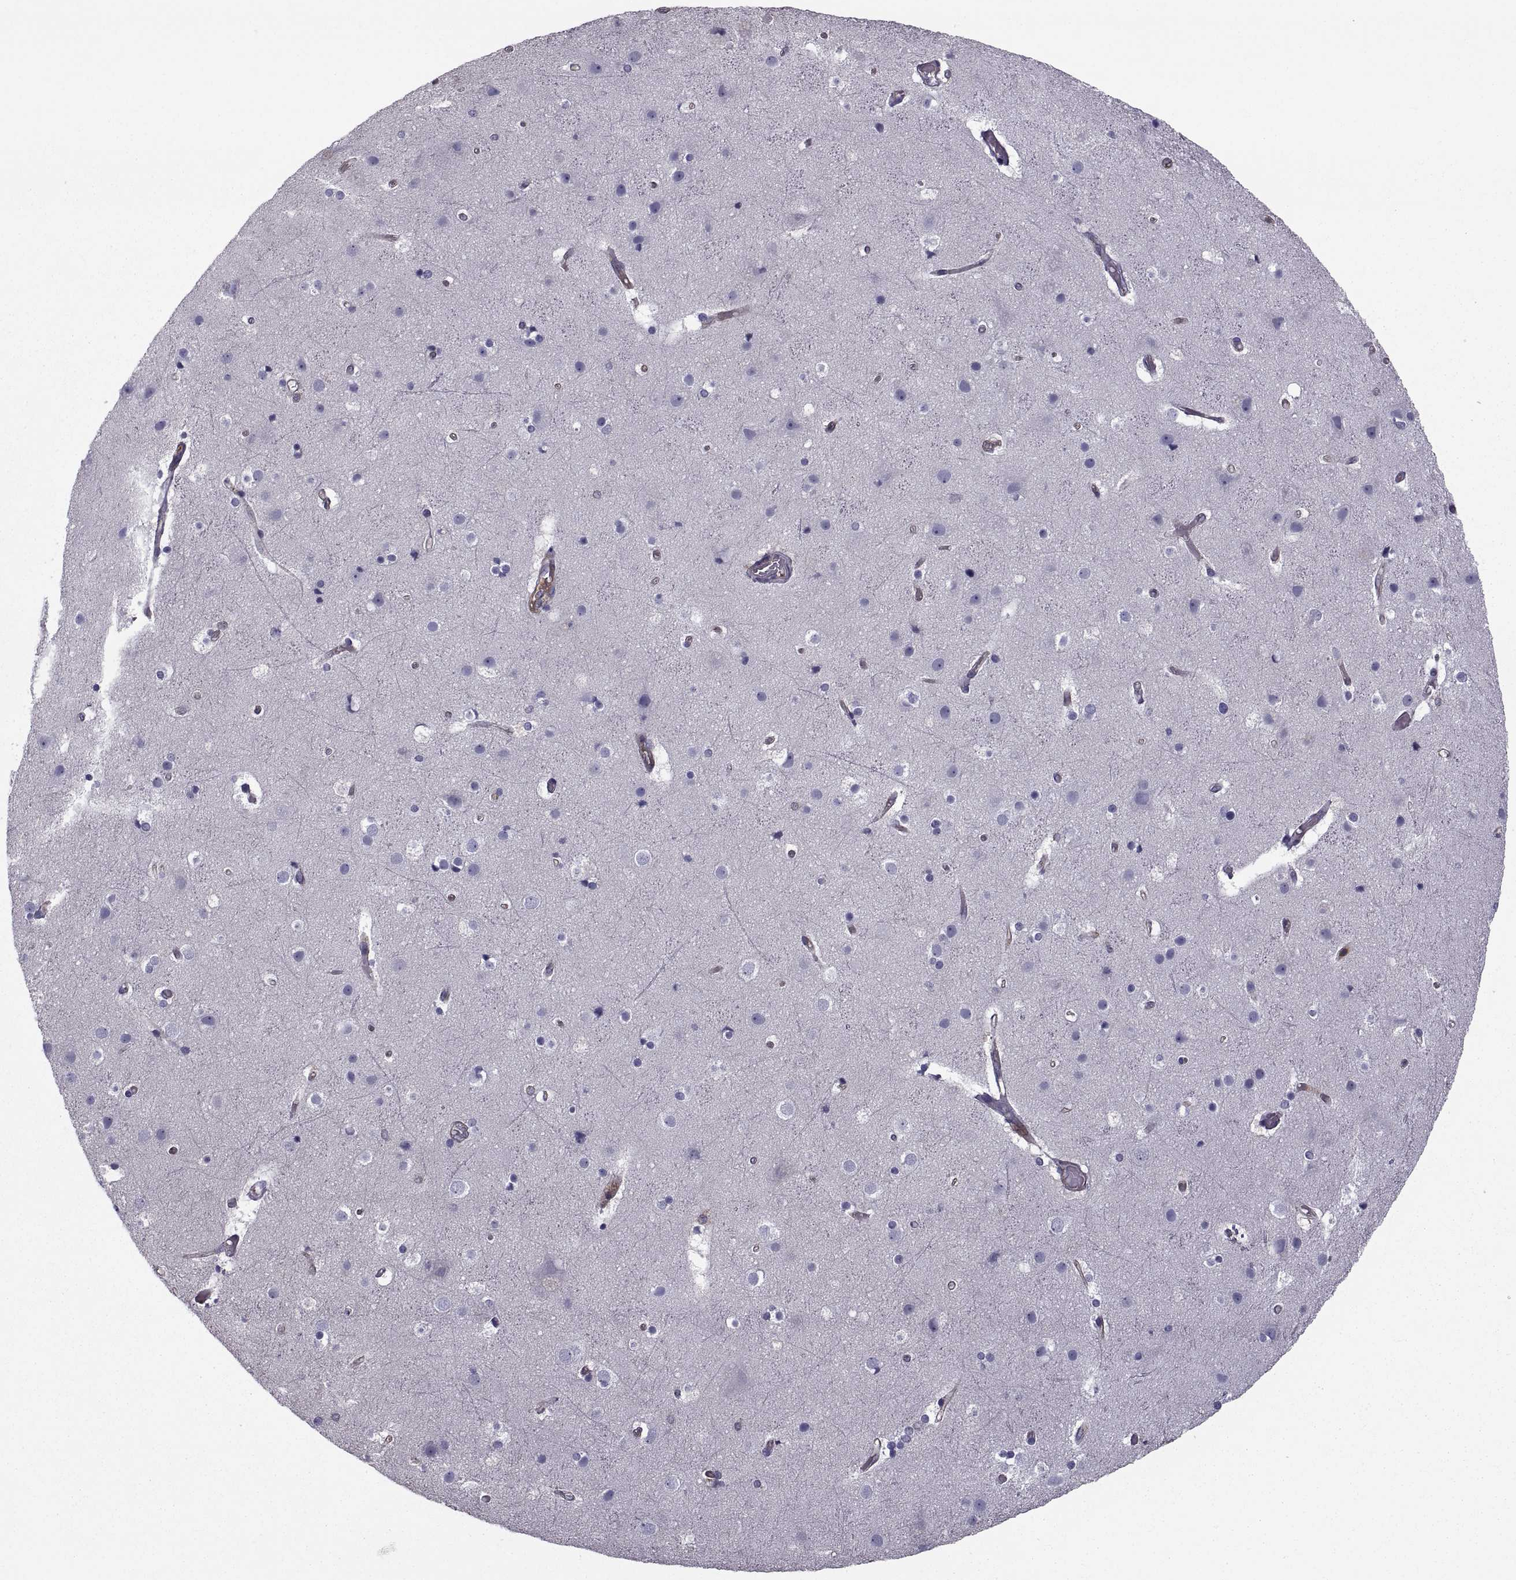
{"staining": {"intensity": "moderate", "quantity": "<25%", "location": "cytoplasmic/membranous"}, "tissue": "cerebral cortex", "cell_type": "Endothelial cells", "image_type": "normal", "snomed": [{"axis": "morphology", "description": "Normal tissue, NOS"}, {"axis": "topography", "description": "Cerebral cortex"}], "caption": "Protein staining shows moderate cytoplasmic/membranous positivity in approximately <25% of endothelial cells in normal cerebral cortex.", "gene": "MYH9", "patient": {"sex": "female", "age": 52}}